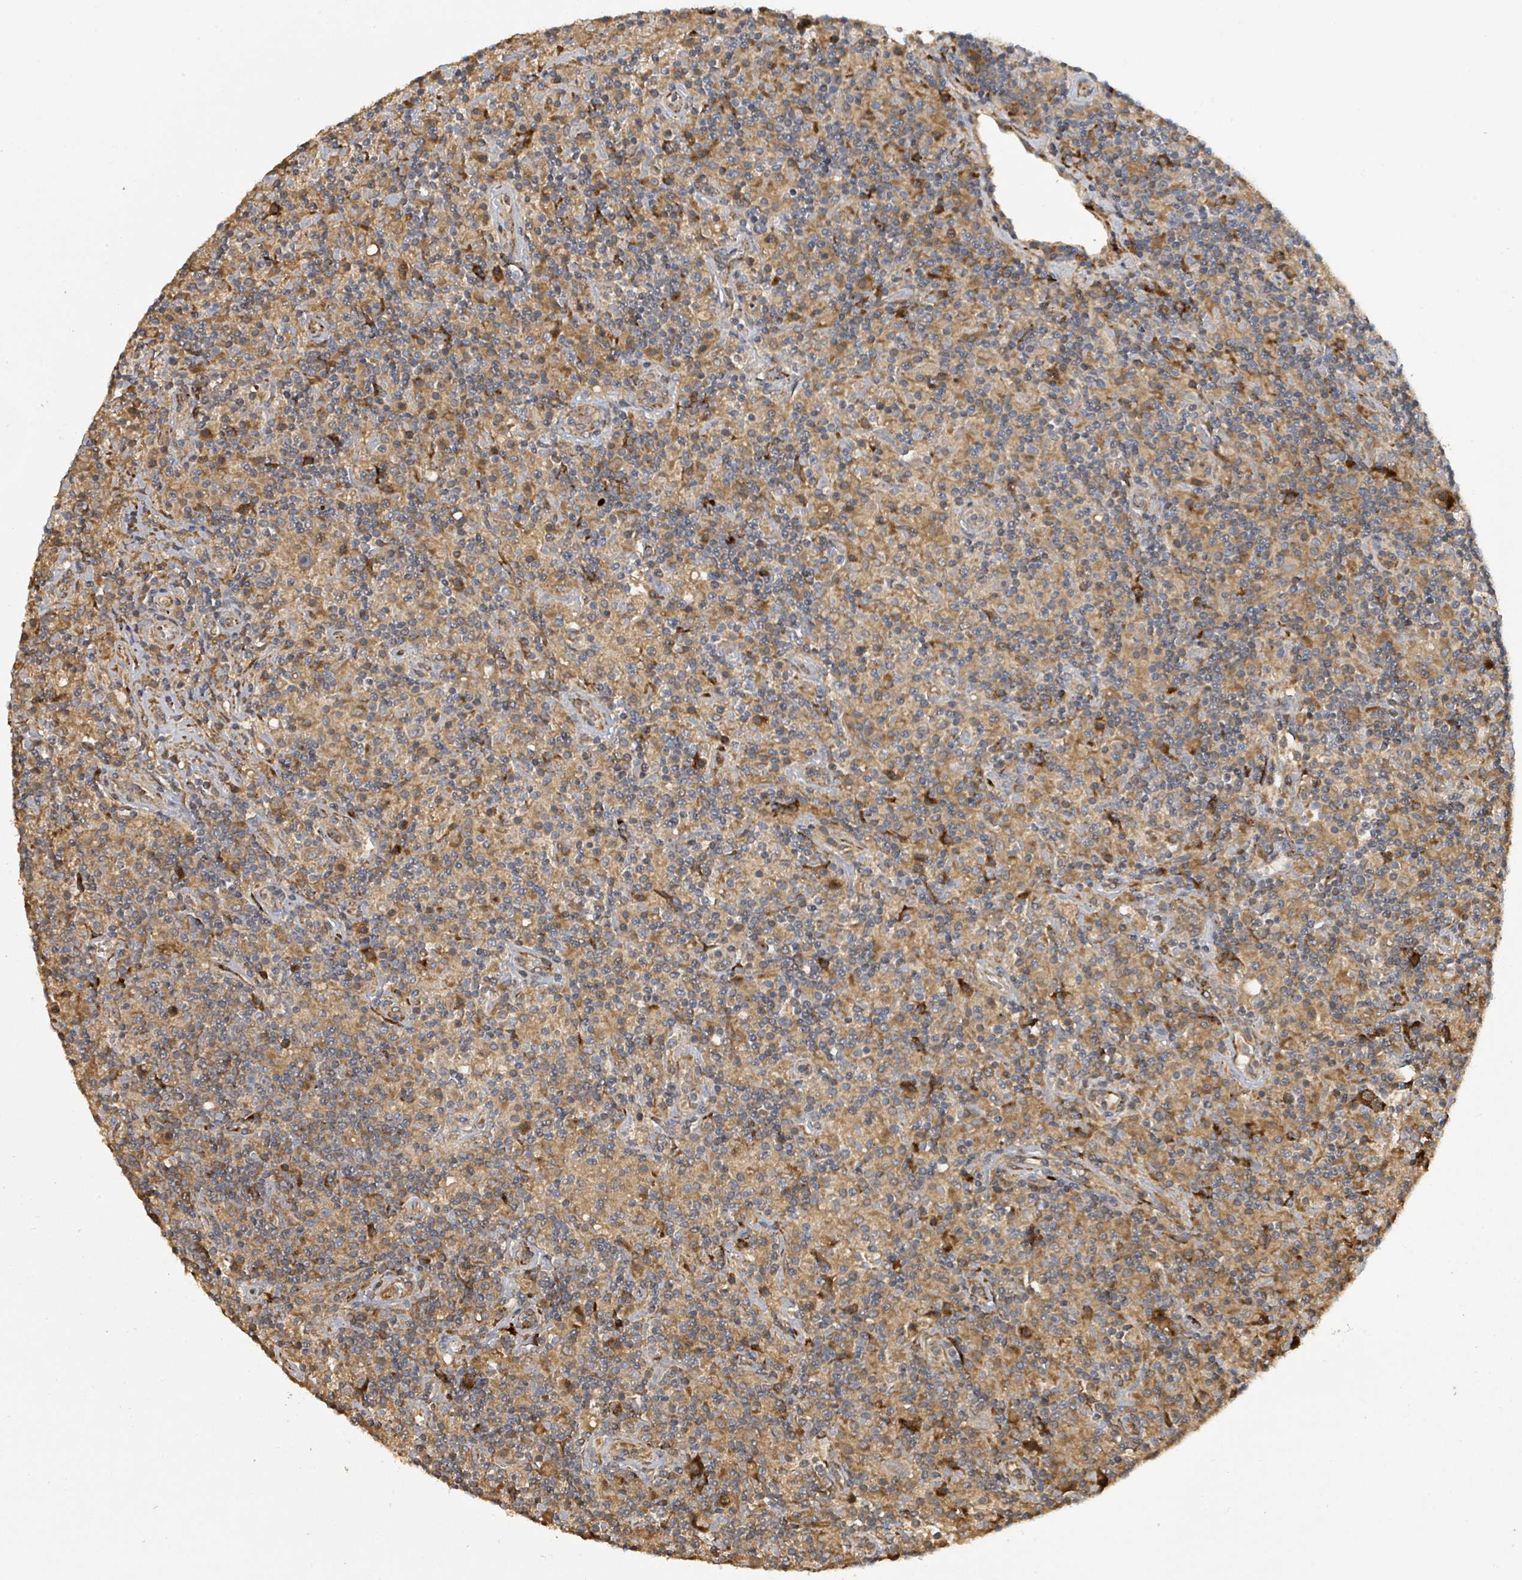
{"staining": {"intensity": "moderate", "quantity": ">75%", "location": "cytoplasmic/membranous"}, "tissue": "lymphoma", "cell_type": "Tumor cells", "image_type": "cancer", "snomed": [{"axis": "morphology", "description": "Hodgkin's disease, NOS"}, {"axis": "topography", "description": "Lymph node"}], "caption": "This micrograph reveals IHC staining of human lymphoma, with medium moderate cytoplasmic/membranous staining in approximately >75% of tumor cells.", "gene": "STARD4", "patient": {"sex": "male", "age": 70}}